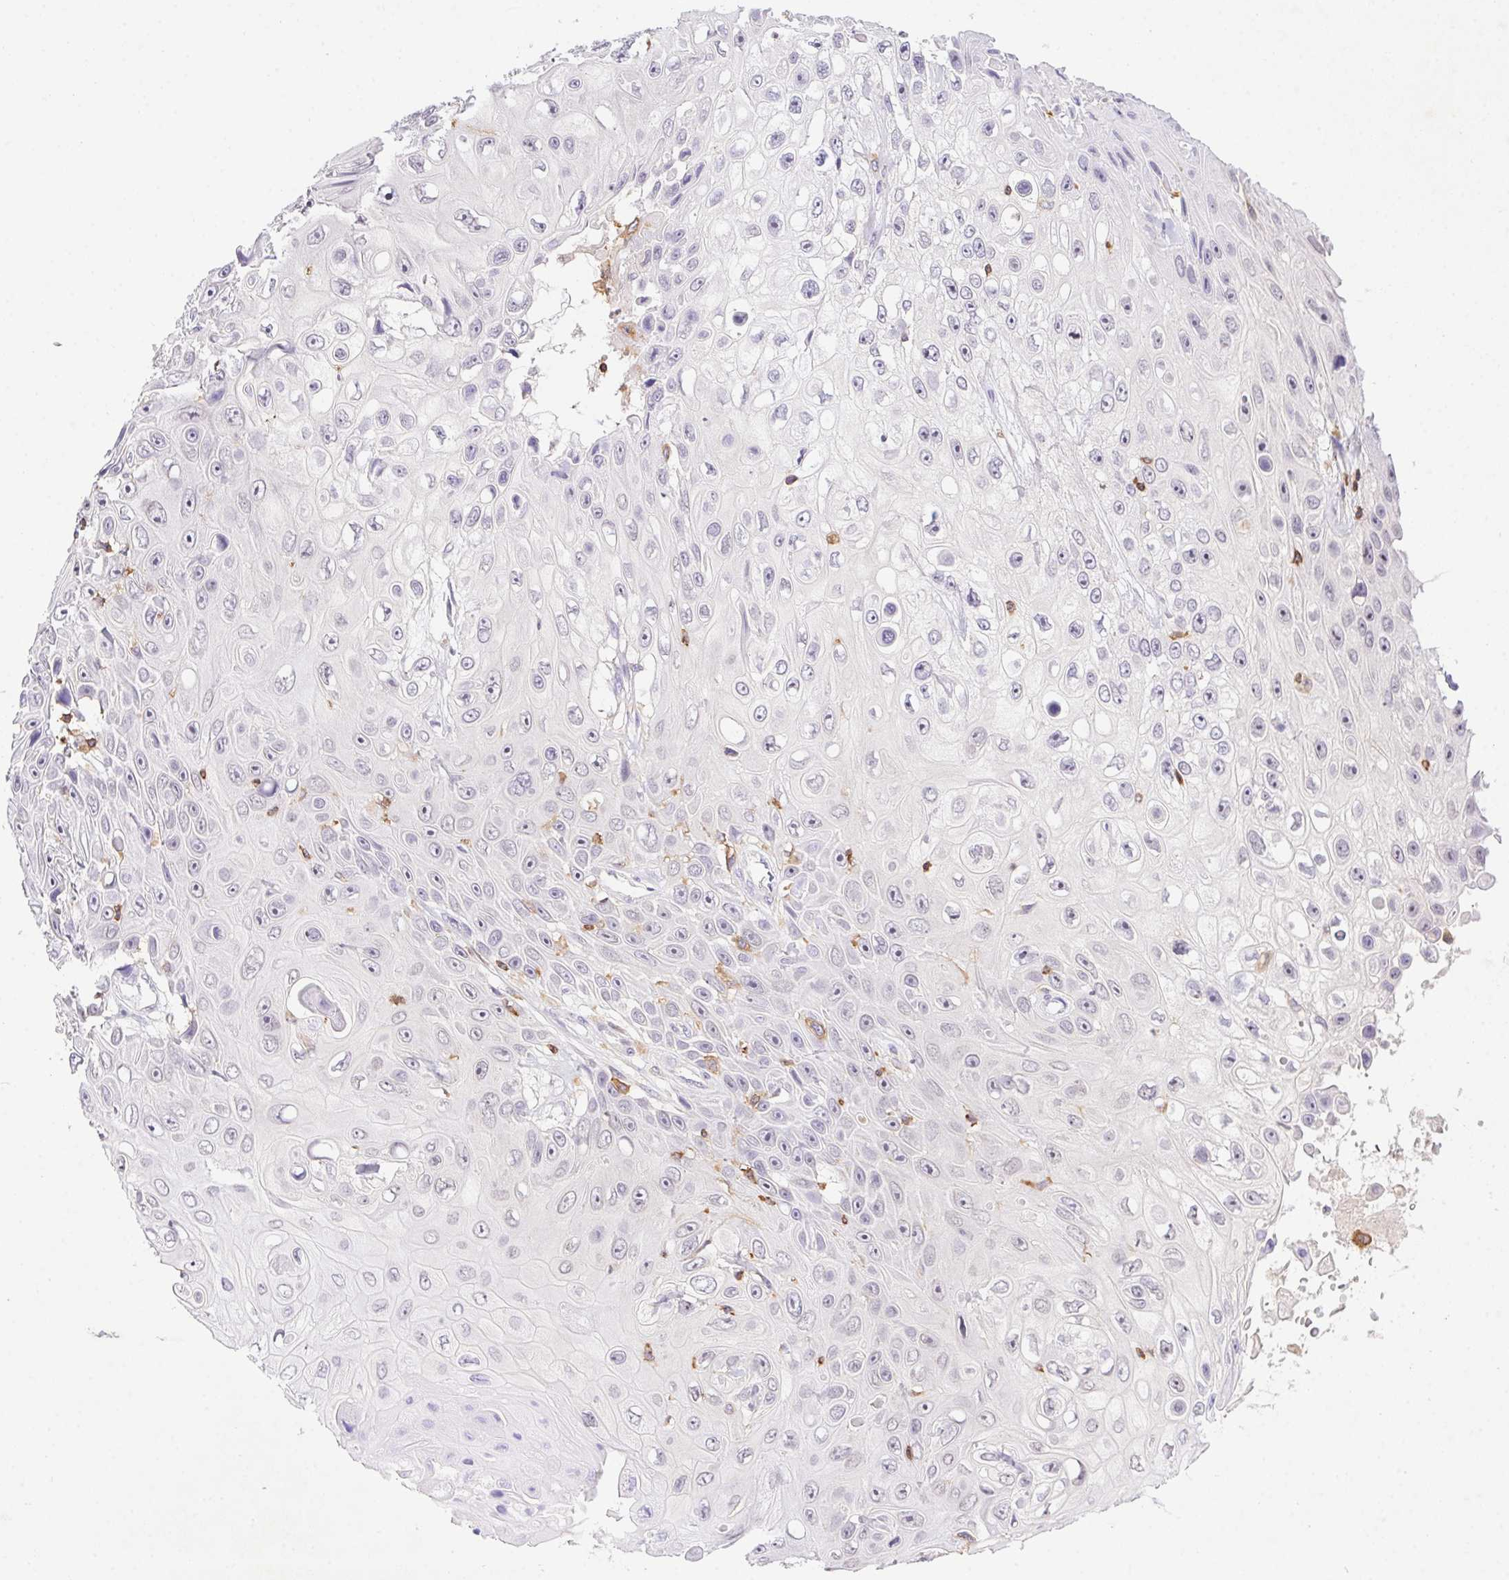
{"staining": {"intensity": "negative", "quantity": "none", "location": "none"}, "tissue": "skin cancer", "cell_type": "Tumor cells", "image_type": "cancer", "snomed": [{"axis": "morphology", "description": "Squamous cell carcinoma, NOS"}, {"axis": "topography", "description": "Skin"}], "caption": "DAB immunohistochemical staining of human skin cancer displays no significant positivity in tumor cells.", "gene": "APBB1IP", "patient": {"sex": "male", "age": 82}}